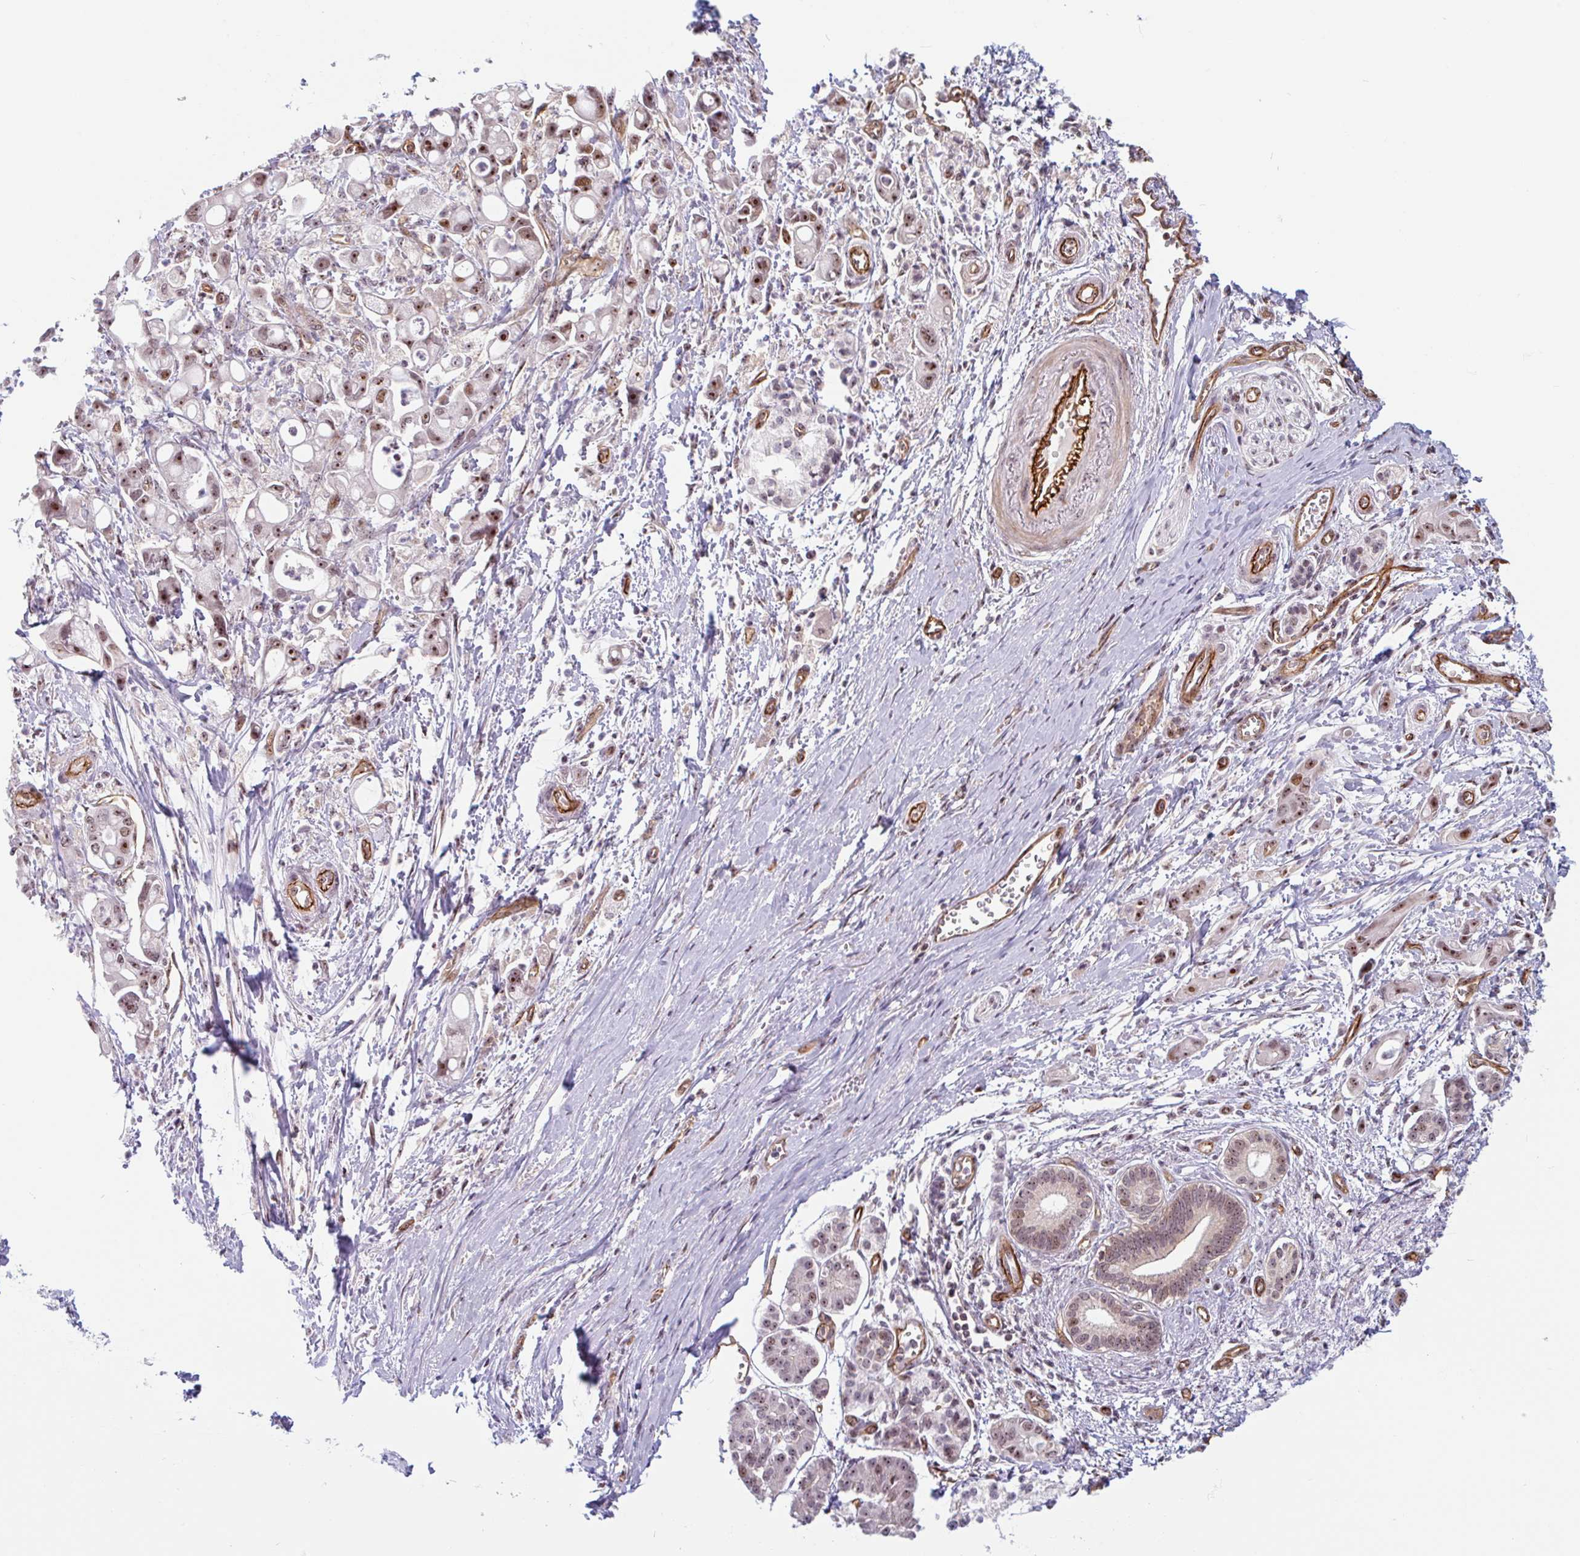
{"staining": {"intensity": "moderate", "quantity": ">75%", "location": "nuclear"}, "tissue": "pancreatic cancer", "cell_type": "Tumor cells", "image_type": "cancer", "snomed": [{"axis": "morphology", "description": "Adenocarcinoma, NOS"}, {"axis": "topography", "description": "Pancreas"}], "caption": "Protein staining of adenocarcinoma (pancreatic) tissue exhibits moderate nuclear positivity in about >75% of tumor cells.", "gene": "ZNF689", "patient": {"sex": "male", "age": 68}}